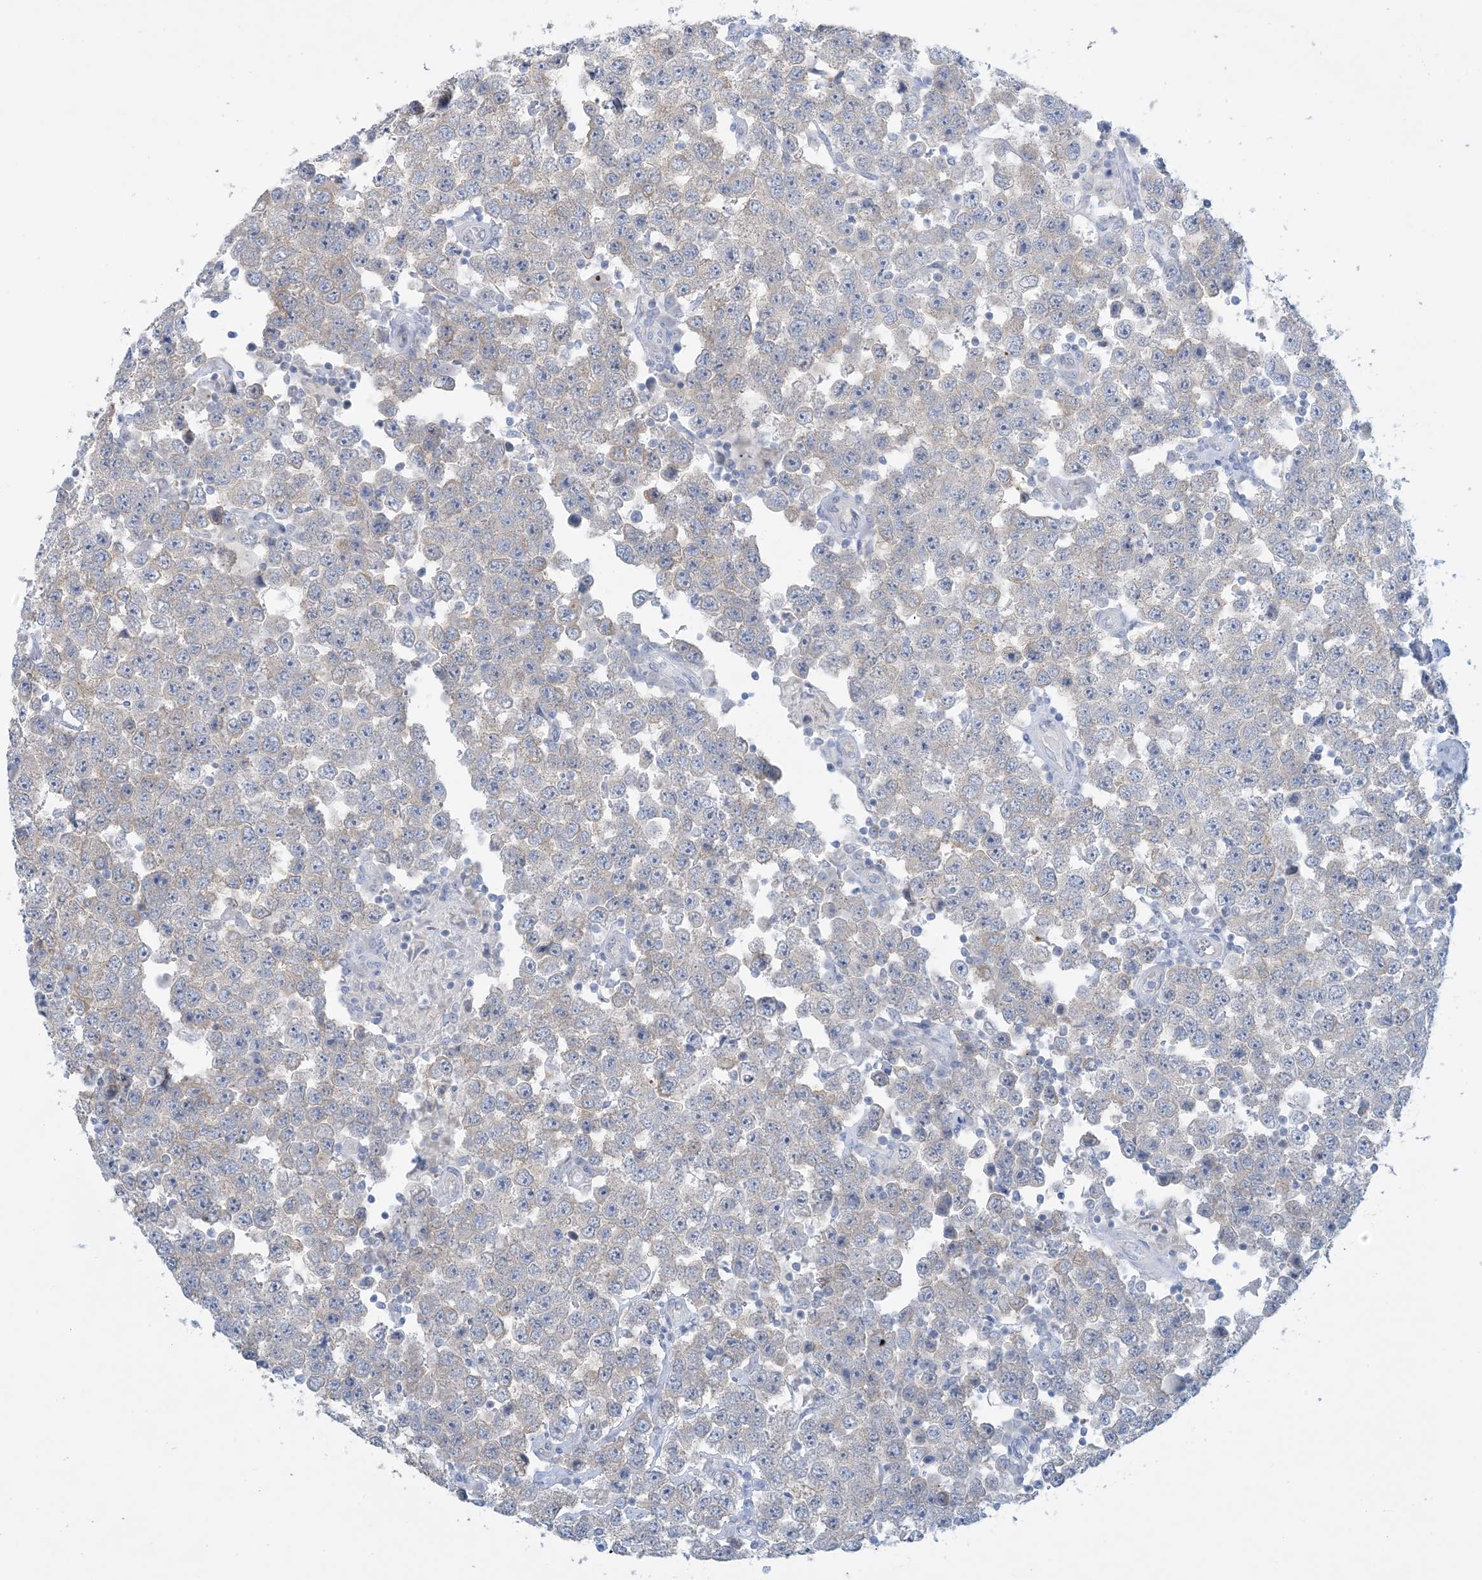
{"staining": {"intensity": "negative", "quantity": "none", "location": "none"}, "tissue": "testis cancer", "cell_type": "Tumor cells", "image_type": "cancer", "snomed": [{"axis": "morphology", "description": "Seminoma, NOS"}, {"axis": "topography", "description": "Testis"}], "caption": "High magnification brightfield microscopy of testis seminoma stained with DAB (3,3'-diaminobenzidine) (brown) and counterstained with hematoxylin (blue): tumor cells show no significant staining.", "gene": "MRPS18A", "patient": {"sex": "male", "age": 28}}